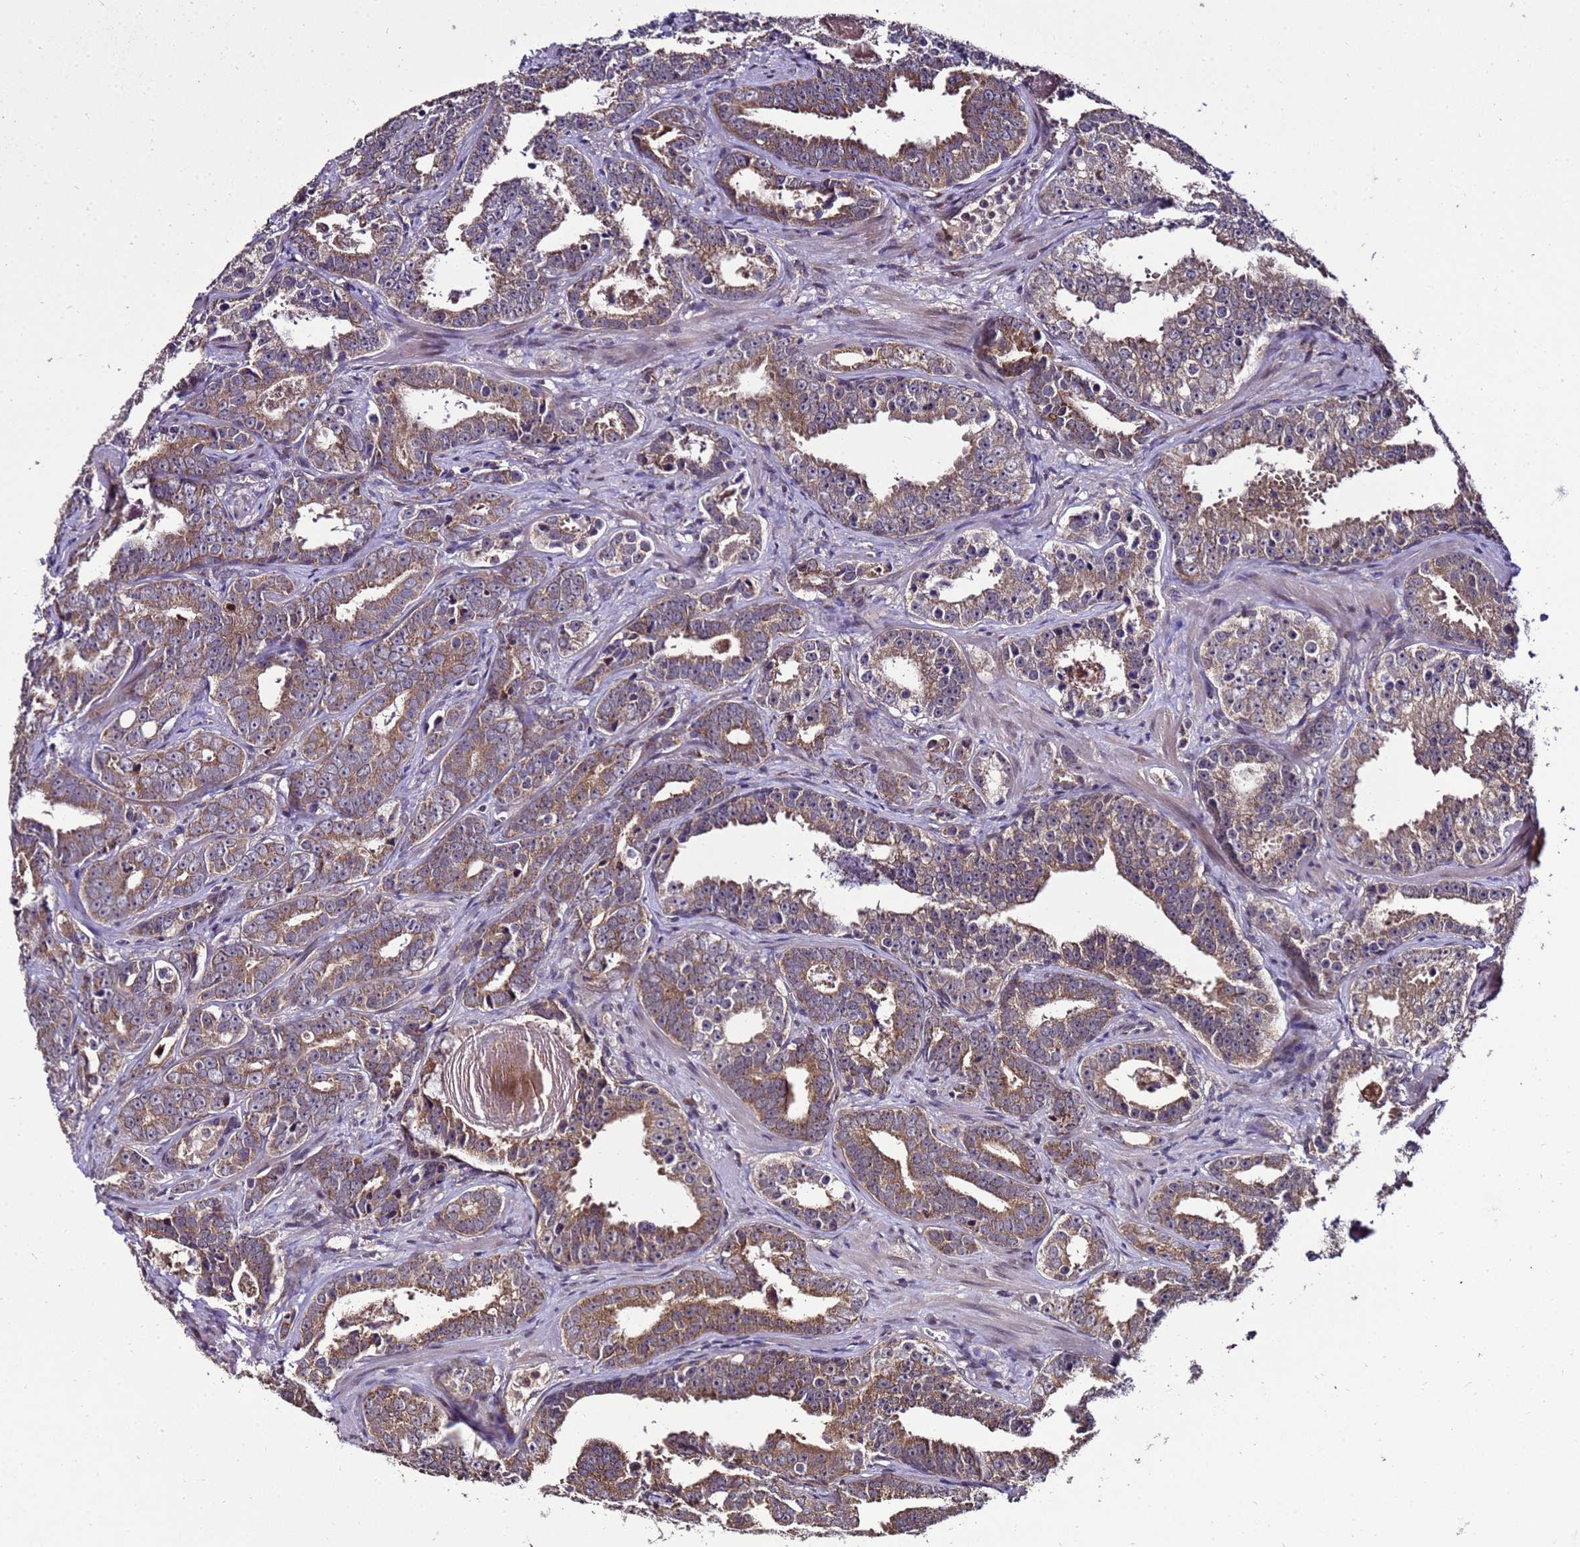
{"staining": {"intensity": "moderate", "quantity": ">75%", "location": "cytoplasmic/membranous"}, "tissue": "prostate cancer", "cell_type": "Tumor cells", "image_type": "cancer", "snomed": [{"axis": "morphology", "description": "Adenocarcinoma, High grade"}, {"axis": "topography", "description": "Prostate"}], "caption": "Immunohistochemical staining of adenocarcinoma (high-grade) (prostate) exhibits medium levels of moderate cytoplasmic/membranous protein staining in about >75% of tumor cells. (DAB (3,3'-diaminobenzidine) IHC, brown staining for protein, blue staining for nuclei).", "gene": "ZNF329", "patient": {"sex": "male", "age": 62}}